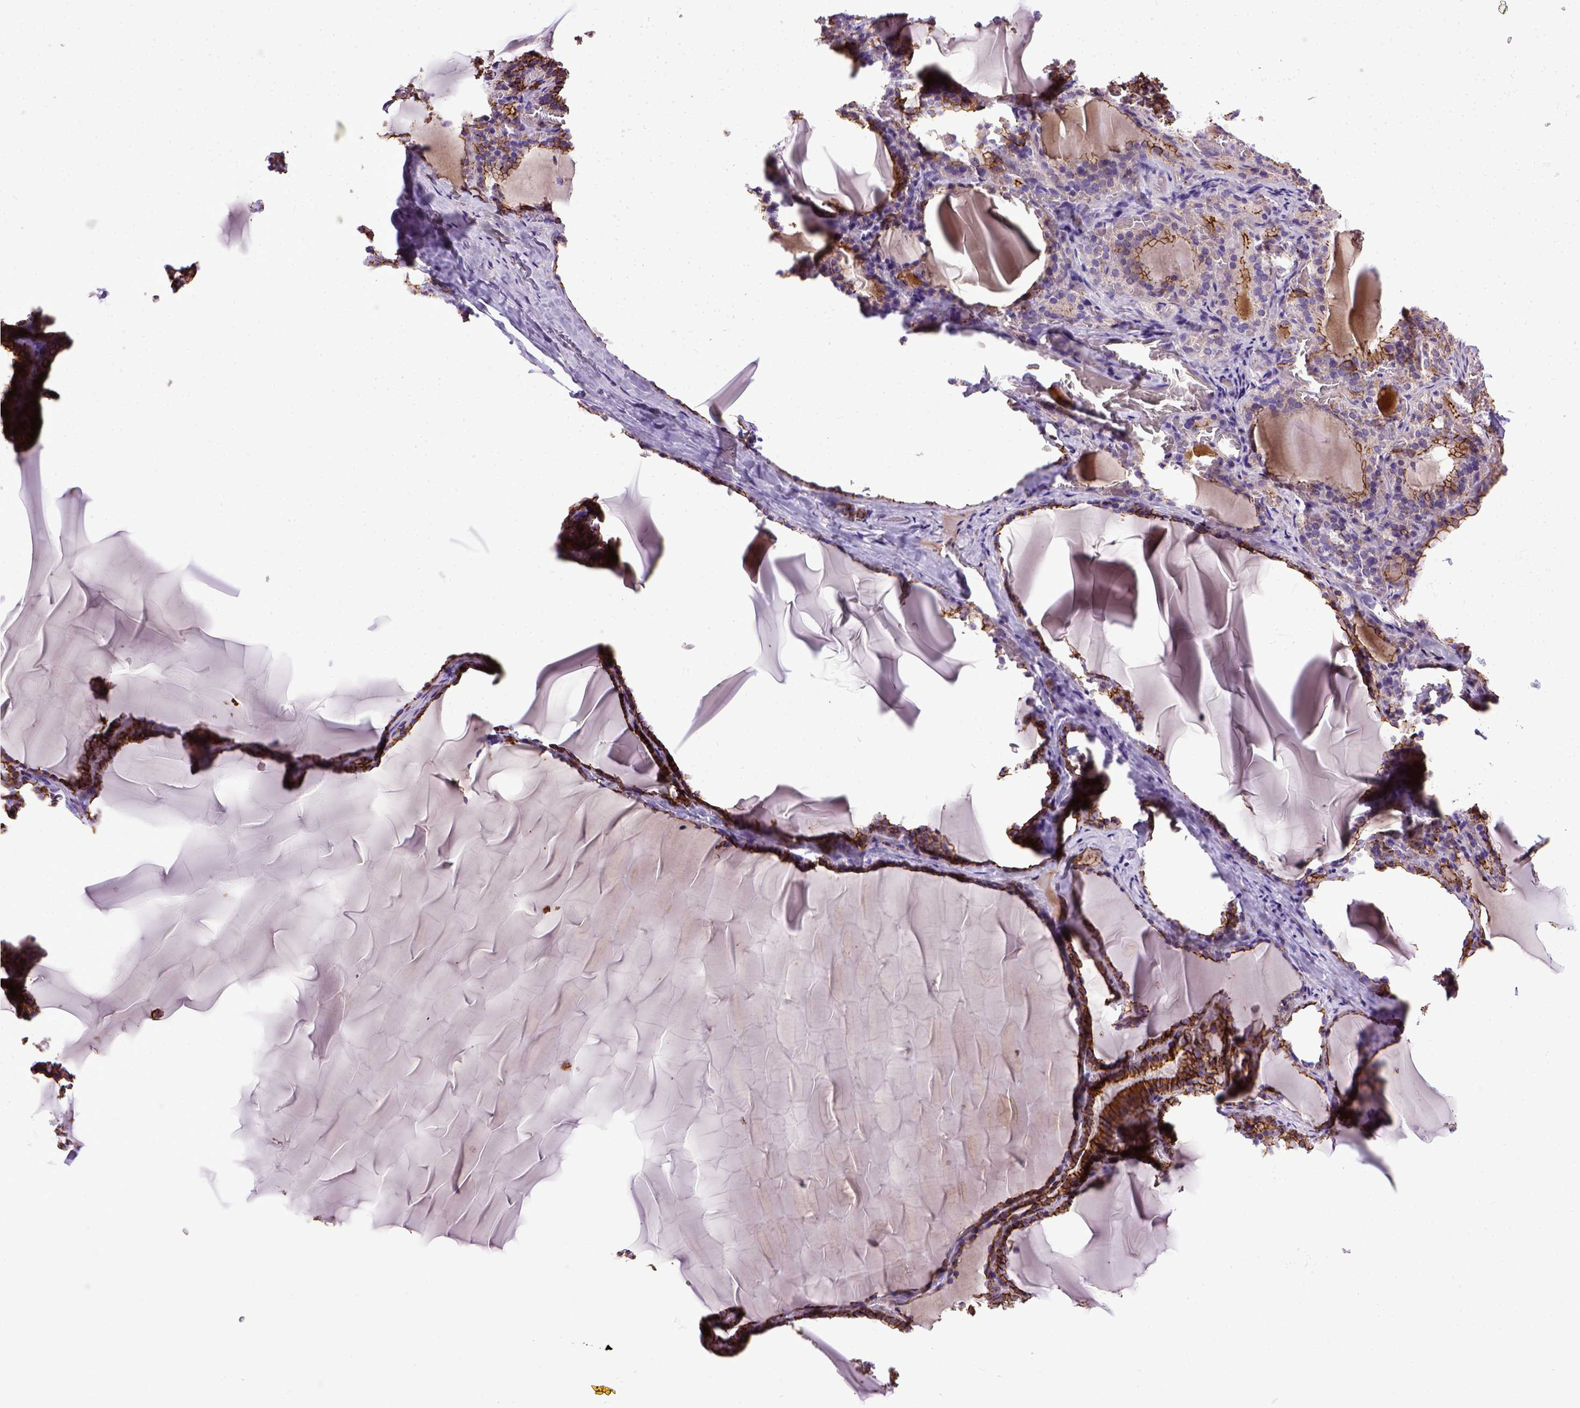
{"staining": {"intensity": "strong", "quantity": ">75%", "location": "cytoplasmic/membranous"}, "tissue": "thyroid gland", "cell_type": "Glandular cells", "image_type": "normal", "snomed": [{"axis": "morphology", "description": "Normal tissue, NOS"}, {"axis": "morphology", "description": "Hyperplasia, NOS"}, {"axis": "topography", "description": "Thyroid gland"}], "caption": "Immunohistochemical staining of unremarkable thyroid gland exhibits high levels of strong cytoplasmic/membranous positivity in approximately >75% of glandular cells.", "gene": "CDH1", "patient": {"sex": "female", "age": 27}}